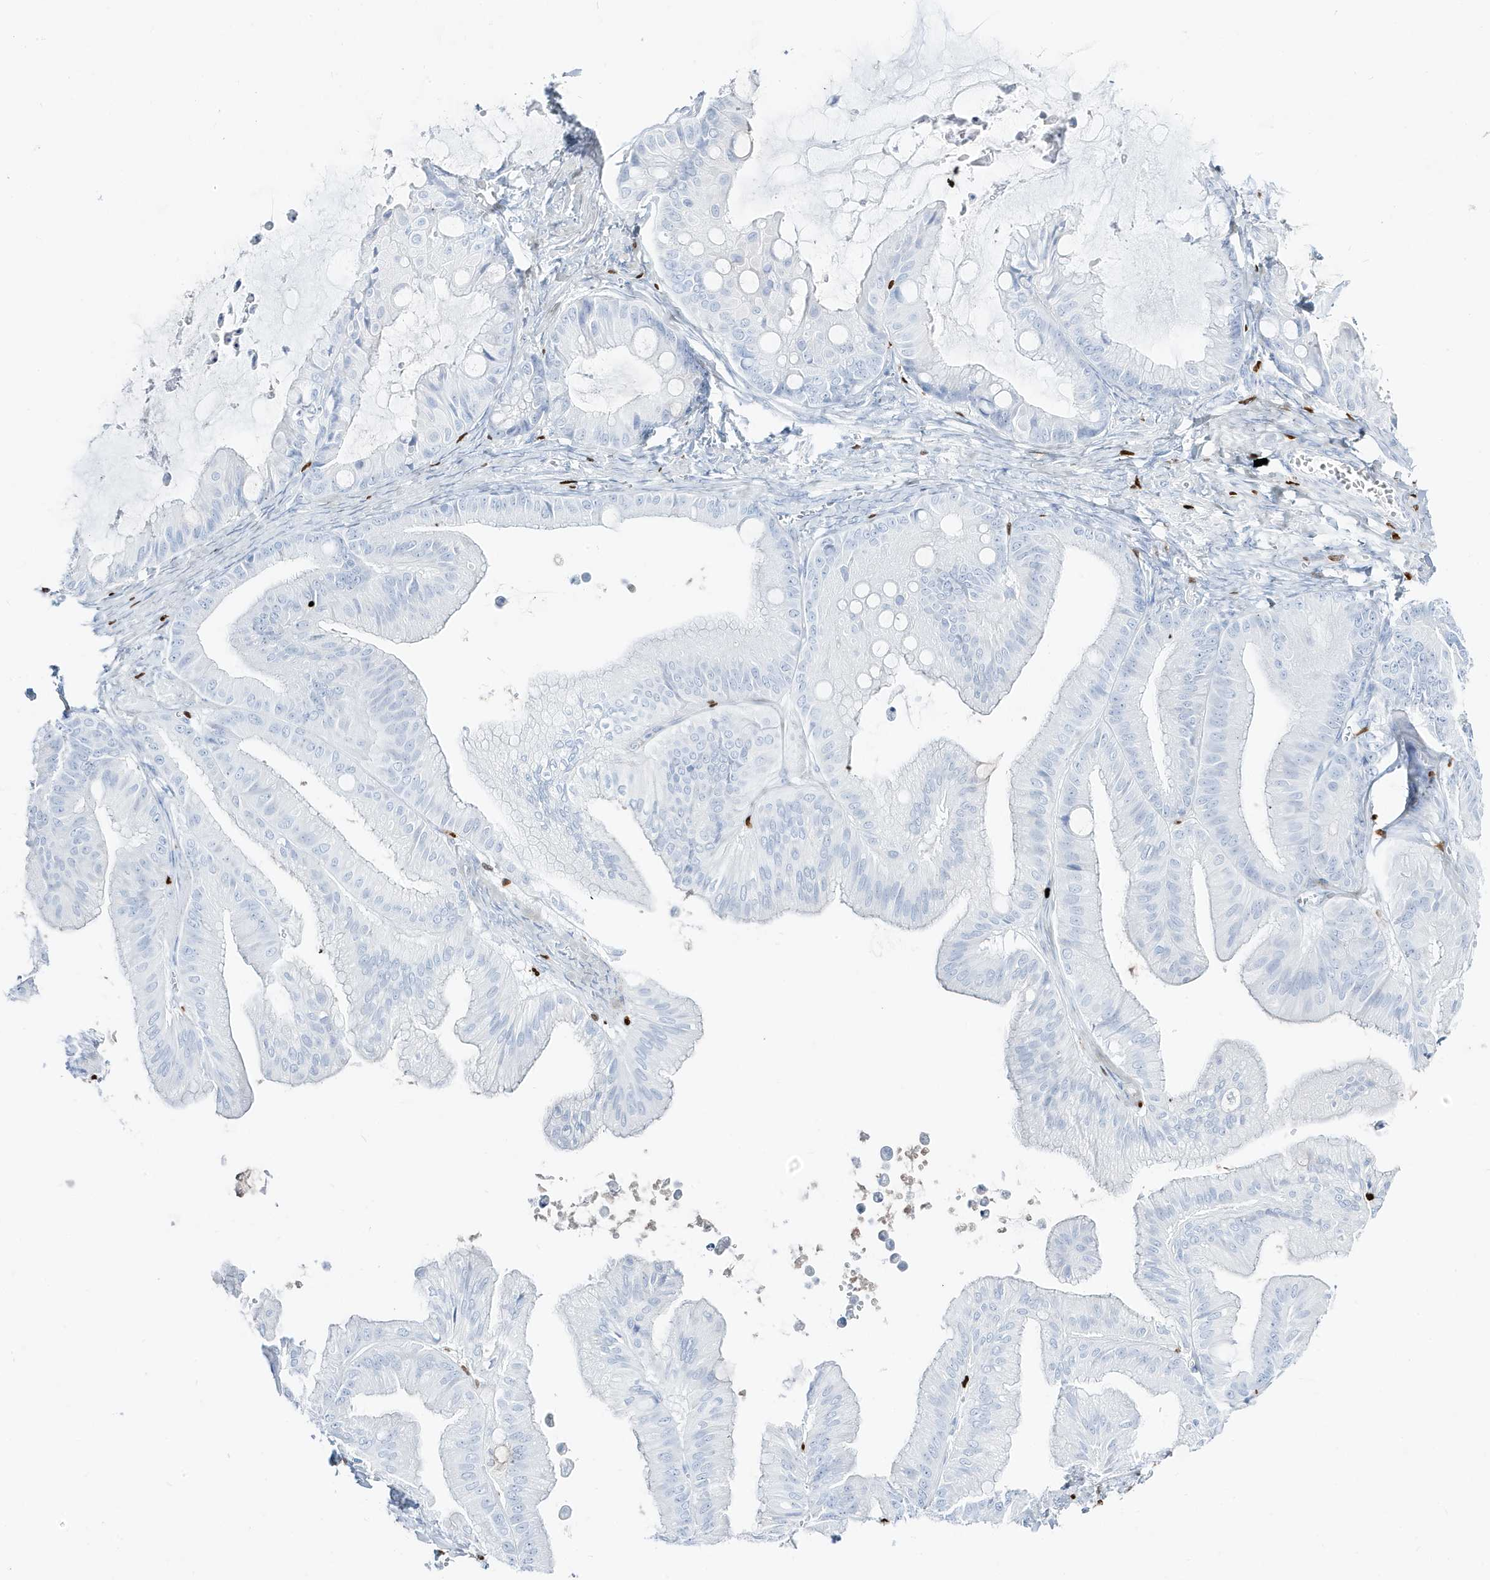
{"staining": {"intensity": "negative", "quantity": "none", "location": "none"}, "tissue": "ovarian cancer", "cell_type": "Tumor cells", "image_type": "cancer", "snomed": [{"axis": "morphology", "description": "Cystadenocarcinoma, mucinous, NOS"}, {"axis": "topography", "description": "Ovary"}], "caption": "Protein analysis of ovarian cancer (mucinous cystadenocarcinoma) reveals no significant positivity in tumor cells.", "gene": "MNDA", "patient": {"sex": "female", "age": 71}}